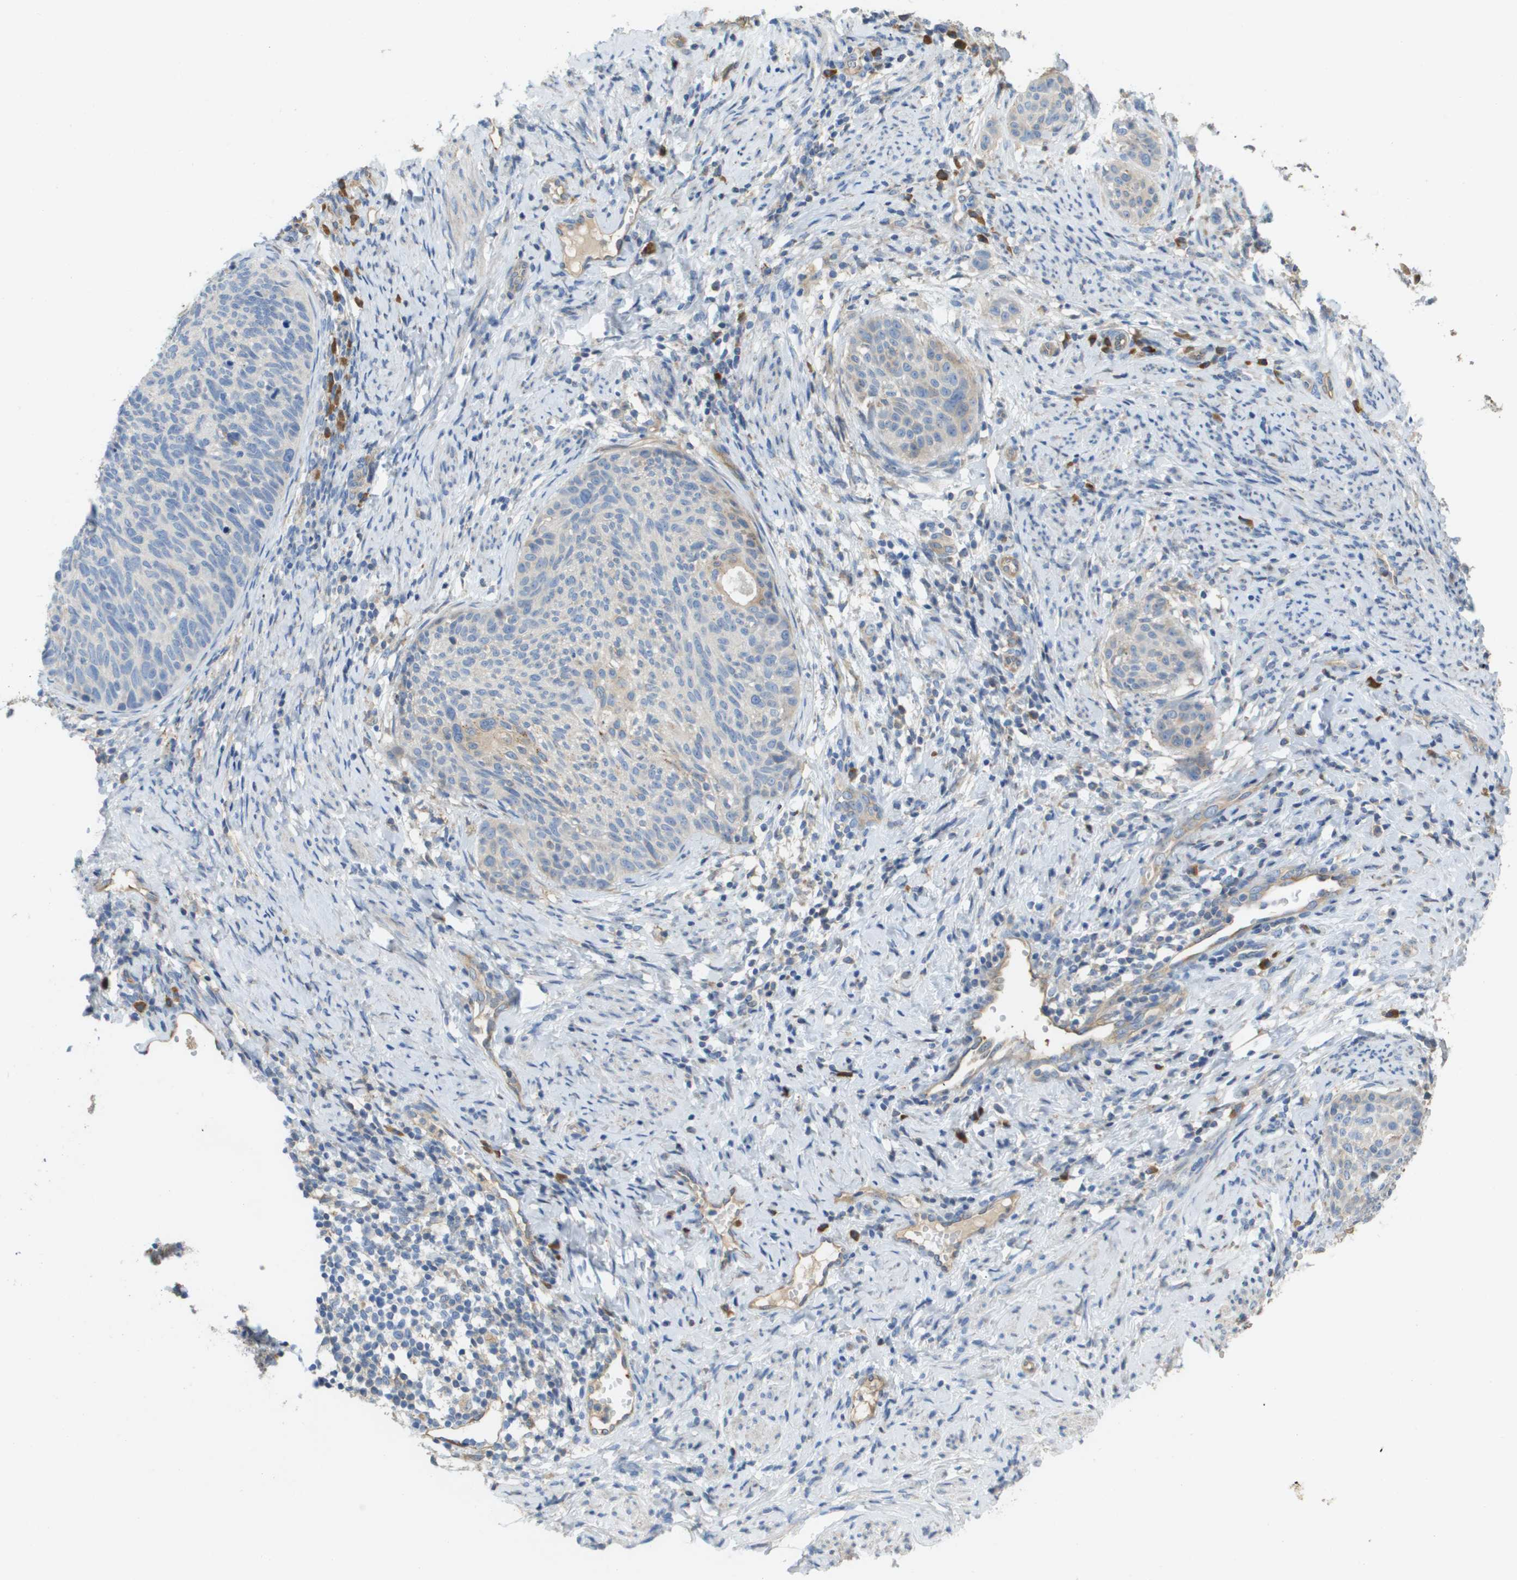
{"staining": {"intensity": "negative", "quantity": "none", "location": "none"}, "tissue": "cervical cancer", "cell_type": "Tumor cells", "image_type": "cancer", "snomed": [{"axis": "morphology", "description": "Squamous cell carcinoma, NOS"}, {"axis": "topography", "description": "Cervix"}], "caption": "An image of human cervical cancer (squamous cell carcinoma) is negative for staining in tumor cells.", "gene": "CASP10", "patient": {"sex": "female", "age": 70}}